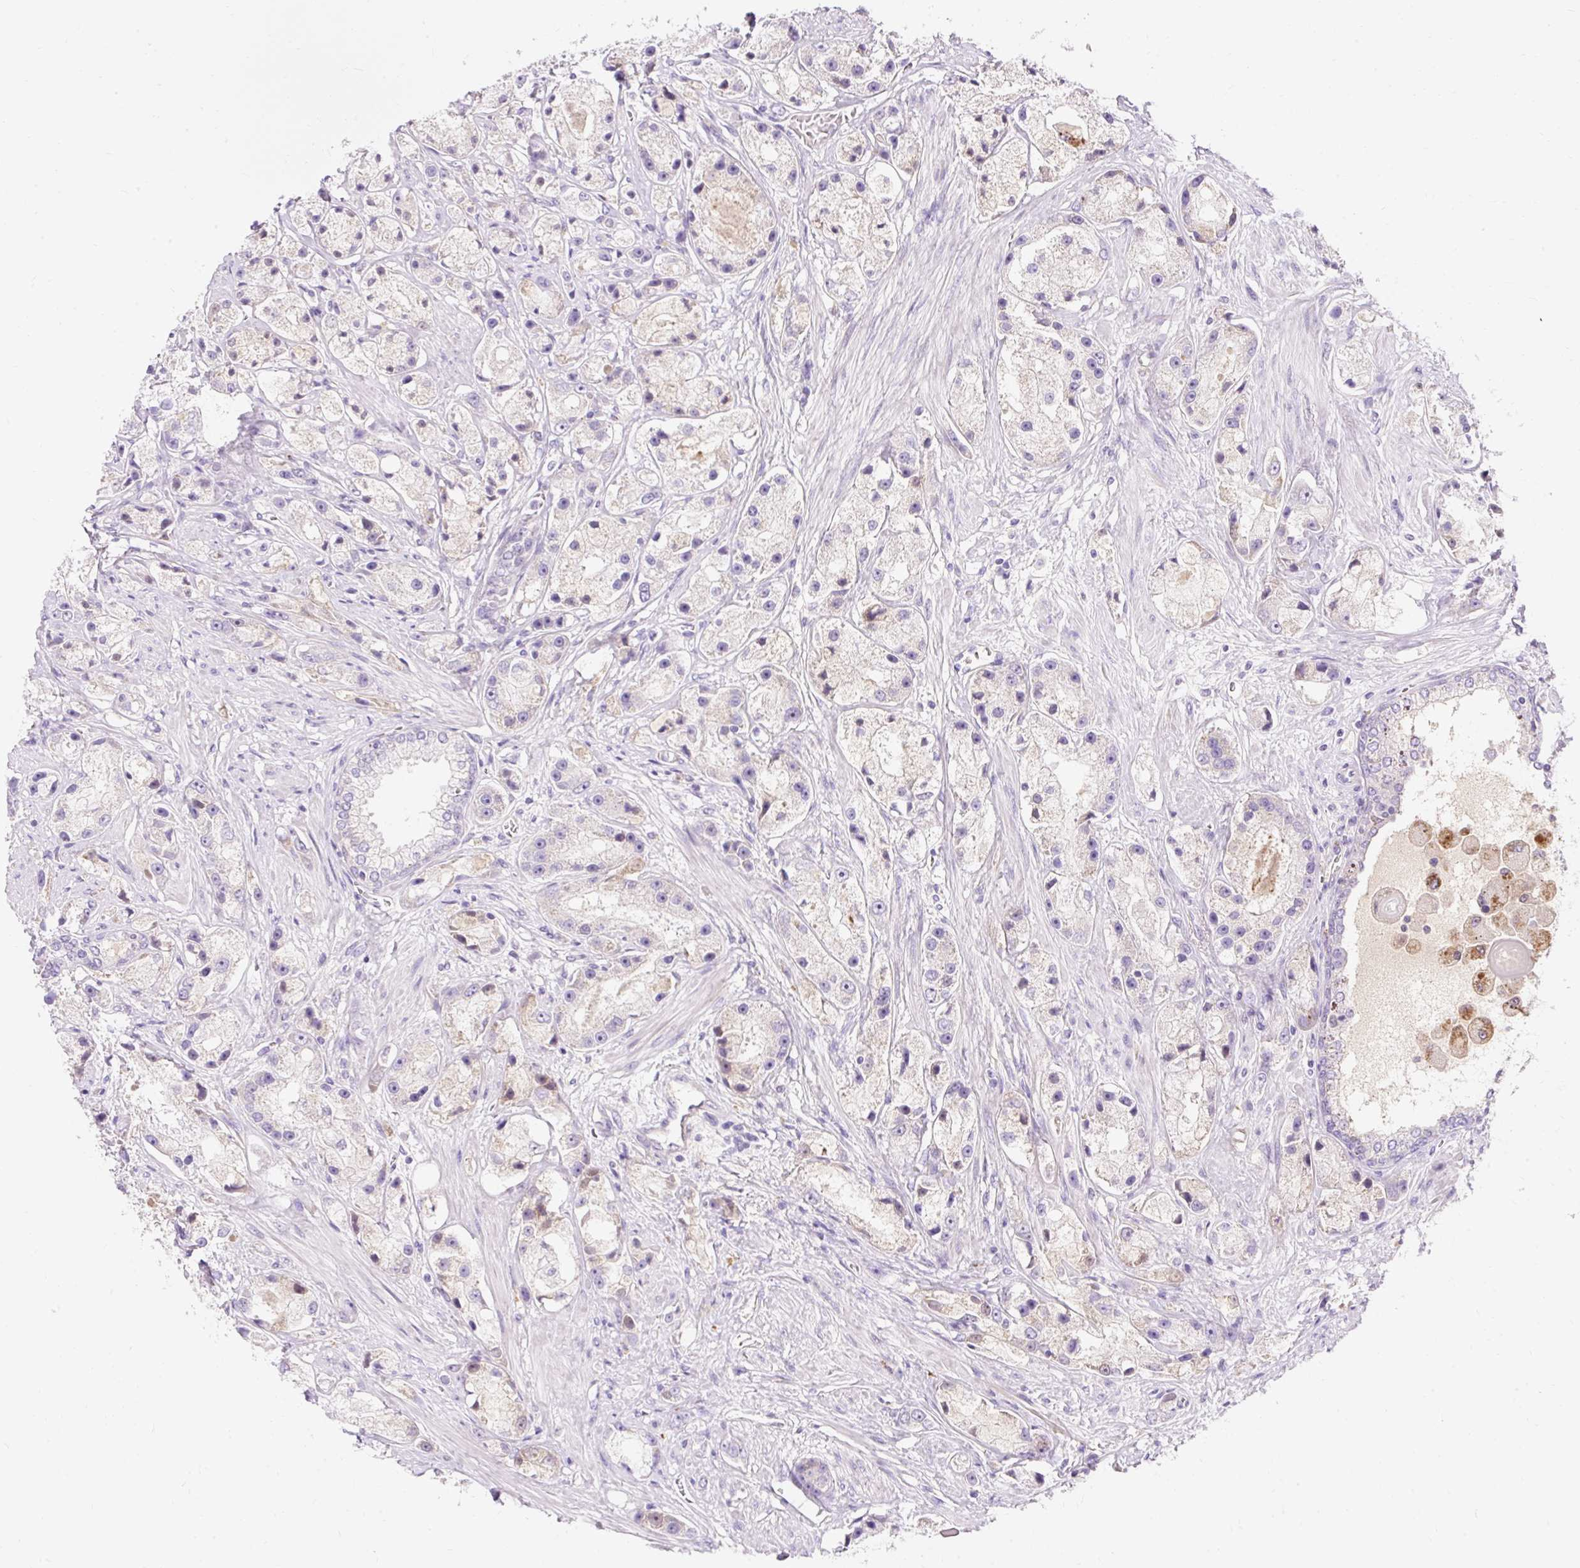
{"staining": {"intensity": "negative", "quantity": "none", "location": "none"}, "tissue": "prostate cancer", "cell_type": "Tumor cells", "image_type": "cancer", "snomed": [{"axis": "morphology", "description": "Adenocarcinoma, High grade"}, {"axis": "topography", "description": "Prostate"}], "caption": "High power microscopy image of an immunohistochemistry (IHC) photomicrograph of prostate cancer, revealing no significant staining in tumor cells.", "gene": "TMEM150C", "patient": {"sex": "male", "age": 67}}